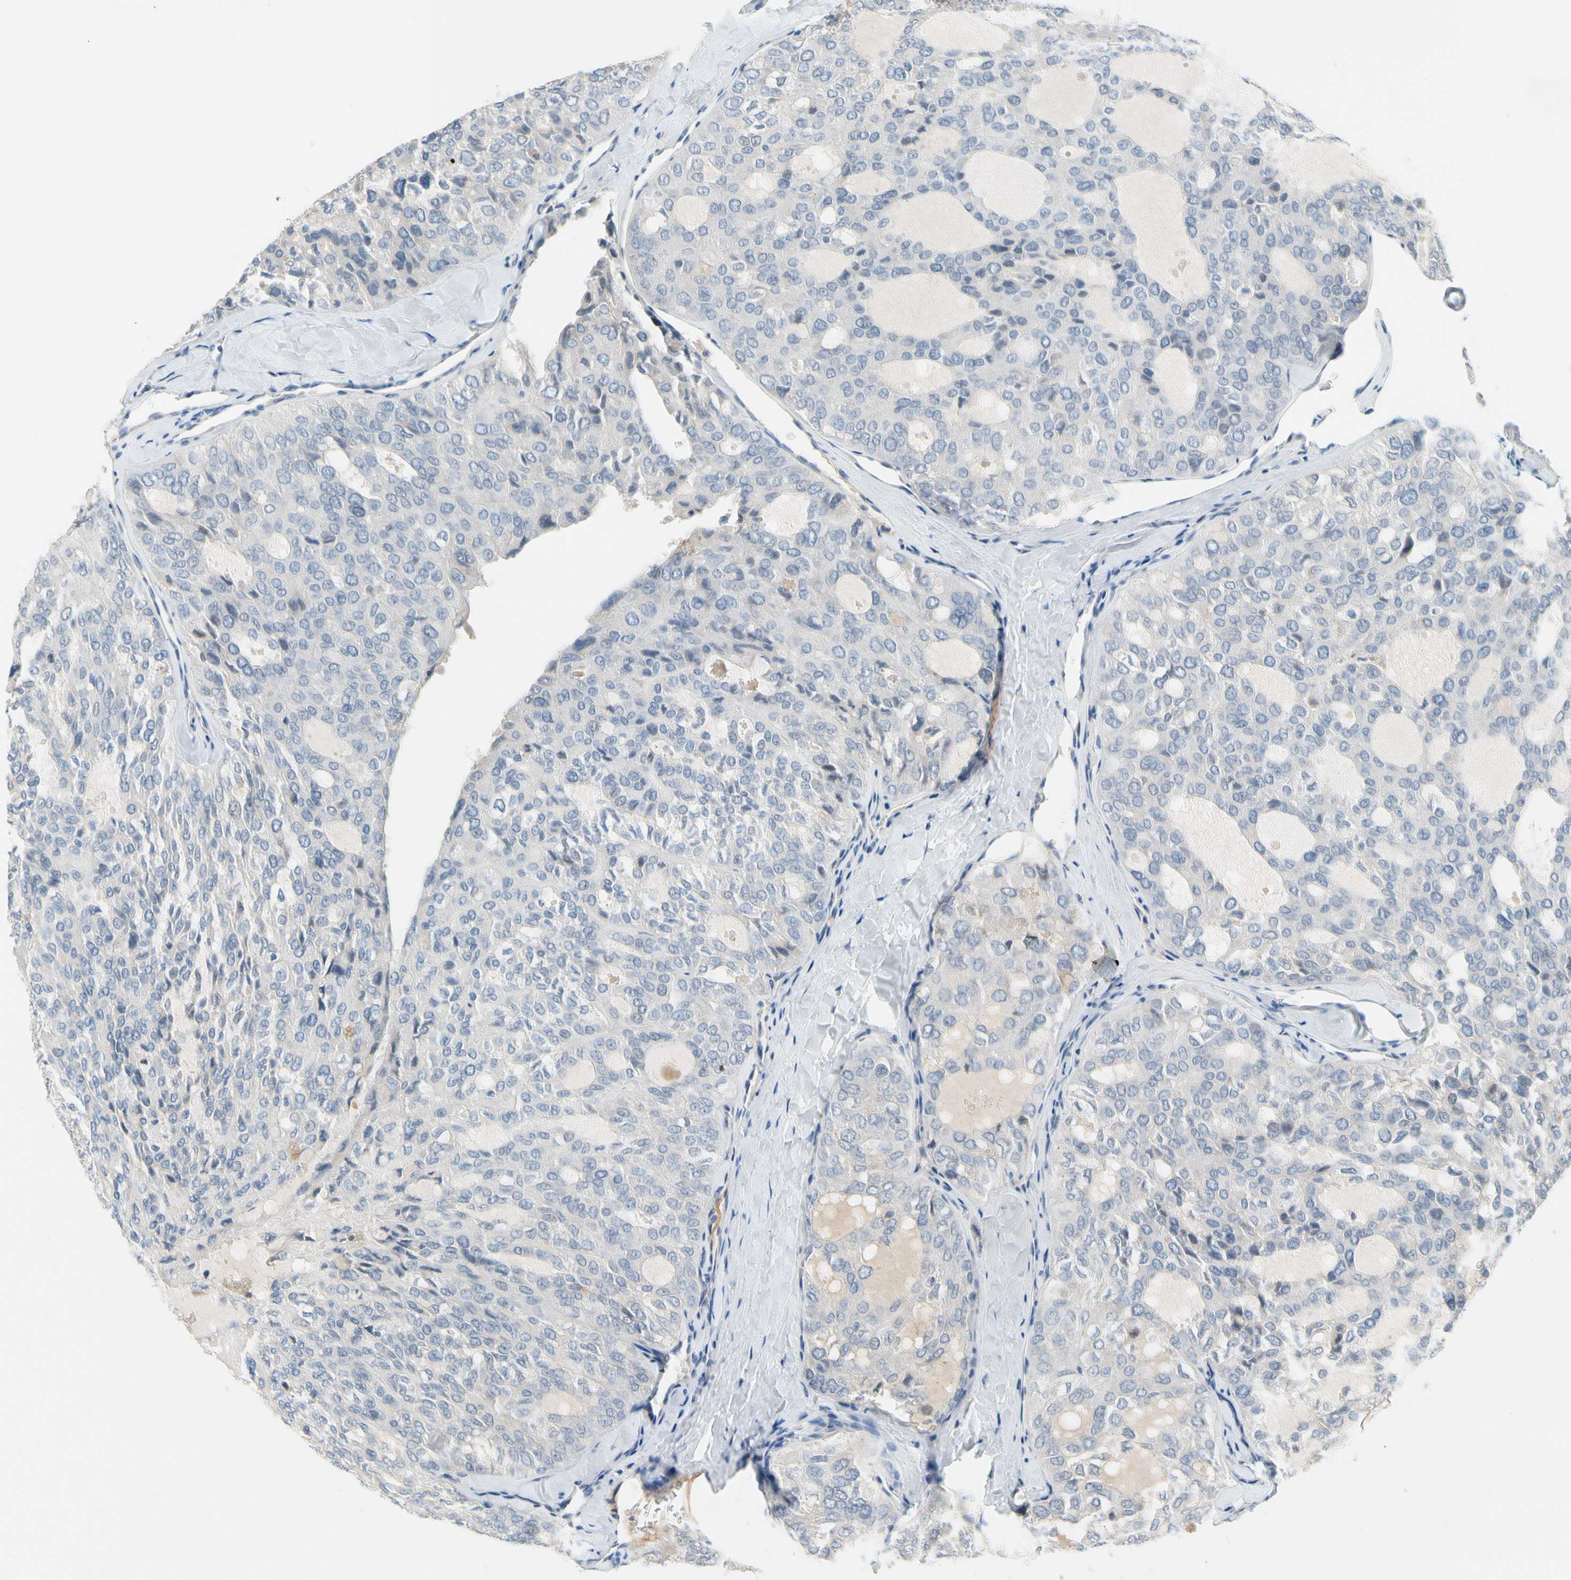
{"staining": {"intensity": "negative", "quantity": "none", "location": "none"}, "tissue": "thyroid cancer", "cell_type": "Tumor cells", "image_type": "cancer", "snomed": [{"axis": "morphology", "description": "Follicular adenoma carcinoma, NOS"}, {"axis": "topography", "description": "Thyroid gland"}], "caption": "DAB immunohistochemical staining of follicular adenoma carcinoma (thyroid) demonstrates no significant staining in tumor cells.", "gene": "CNDP1", "patient": {"sex": "male", "age": 75}}